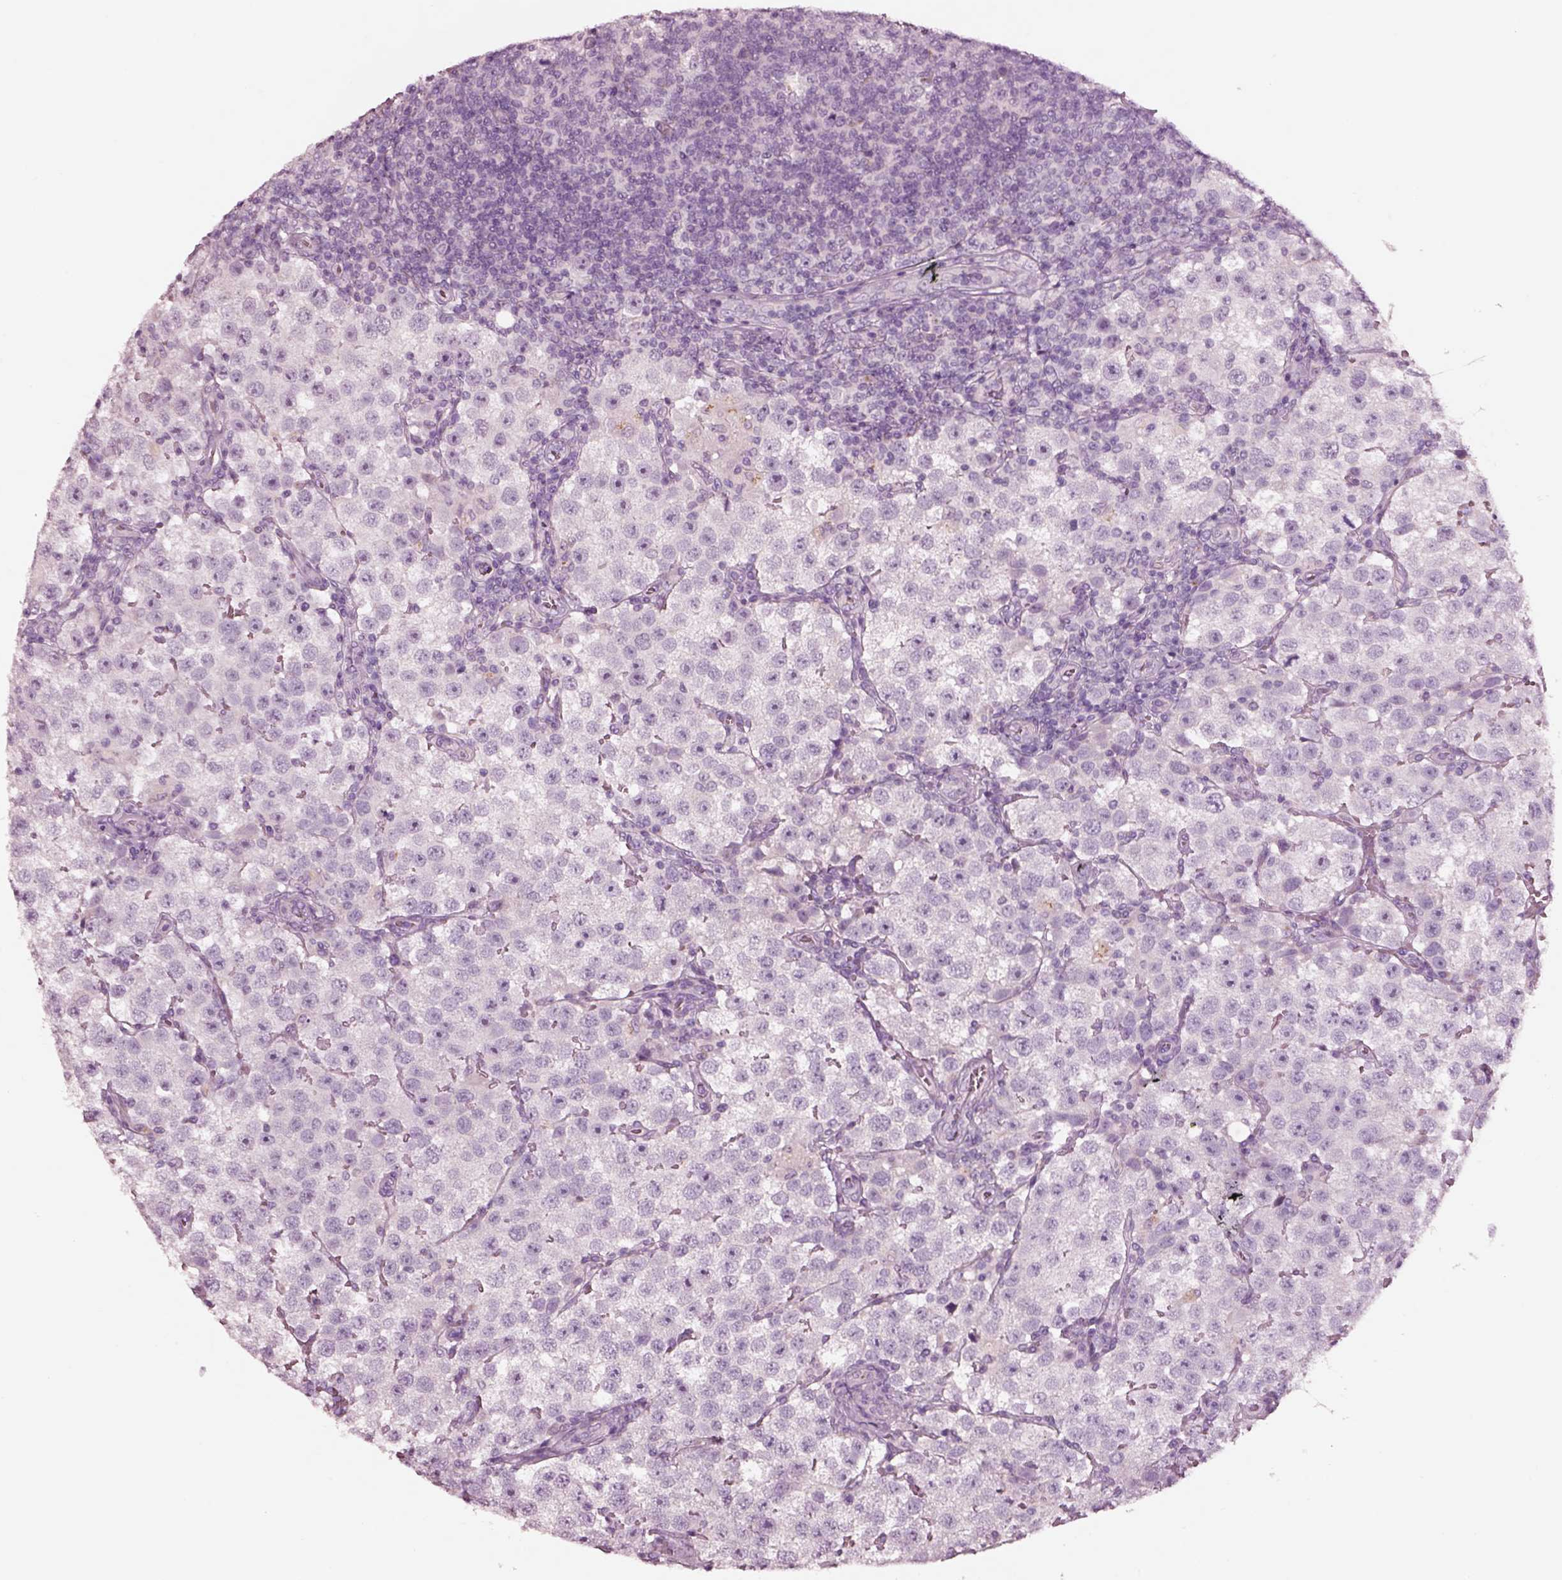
{"staining": {"intensity": "negative", "quantity": "none", "location": "none"}, "tissue": "testis cancer", "cell_type": "Tumor cells", "image_type": "cancer", "snomed": [{"axis": "morphology", "description": "Seminoma, NOS"}, {"axis": "topography", "description": "Testis"}], "caption": "Tumor cells show no significant protein staining in testis seminoma.", "gene": "NMRK2", "patient": {"sex": "male", "age": 37}}